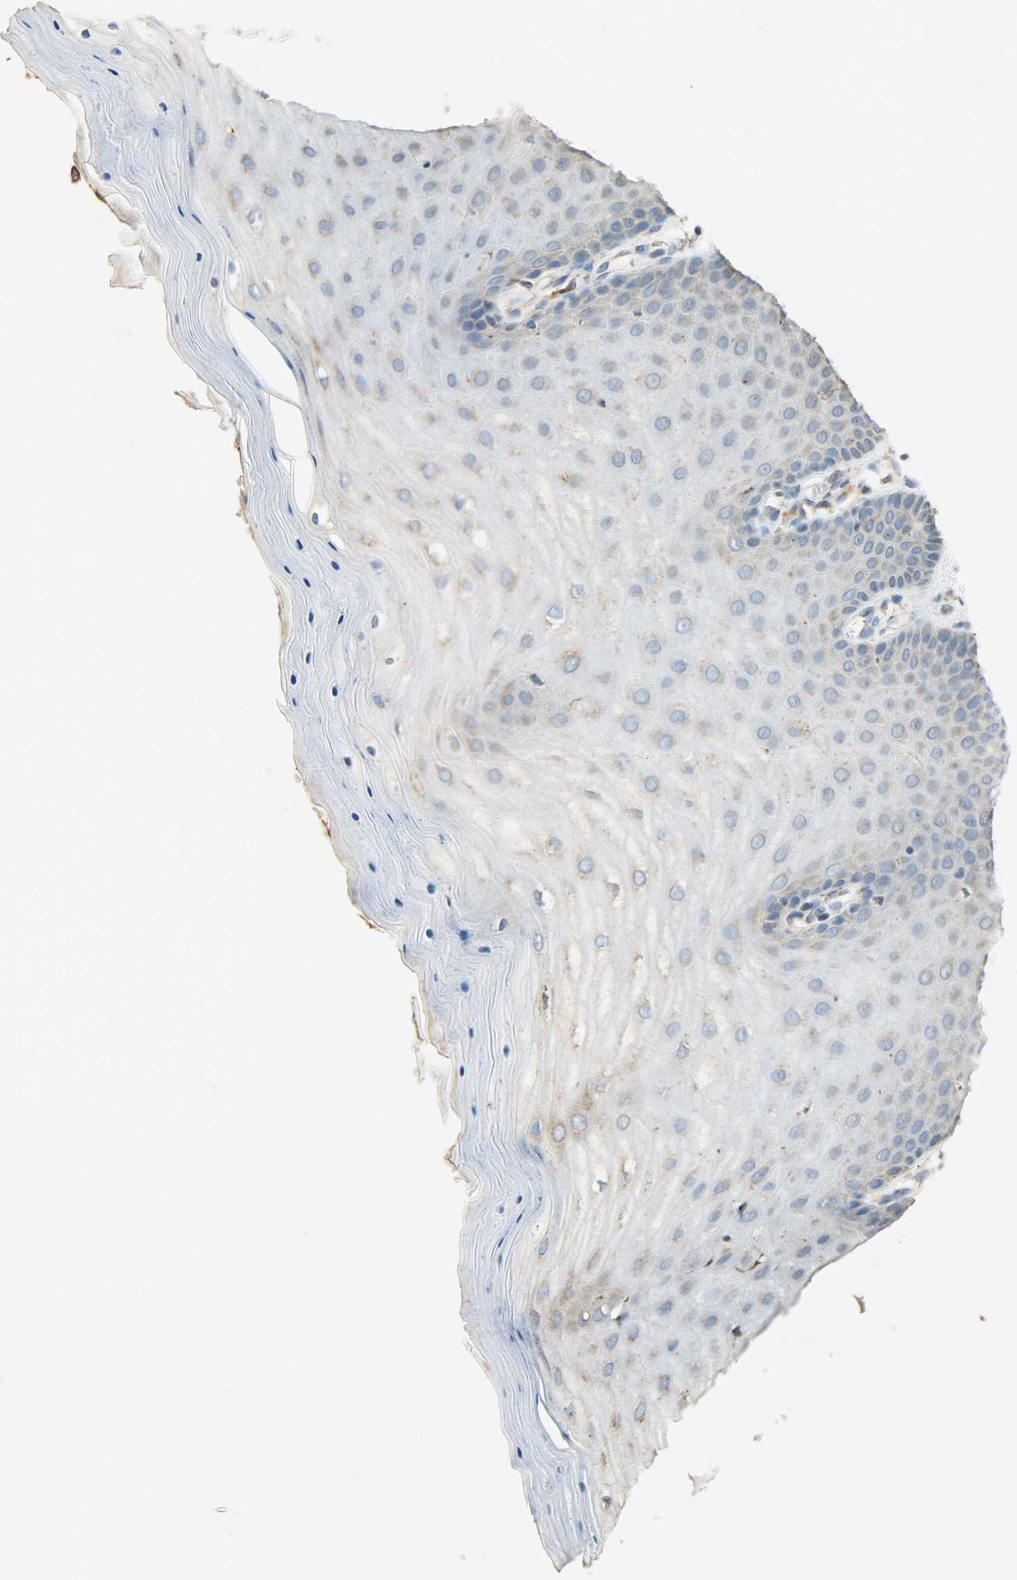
{"staining": {"intensity": "weak", "quantity": ">75%", "location": "cytoplasmic/membranous"}, "tissue": "cervix", "cell_type": "Glandular cells", "image_type": "normal", "snomed": [{"axis": "morphology", "description": "Normal tissue, NOS"}, {"axis": "topography", "description": "Cervix"}], "caption": "Immunohistochemistry (IHC) histopathology image of normal human cervix stained for a protein (brown), which reveals low levels of weak cytoplasmic/membranous positivity in about >75% of glandular cells.", "gene": "HSPA5", "patient": {"sex": "female", "age": 55}}